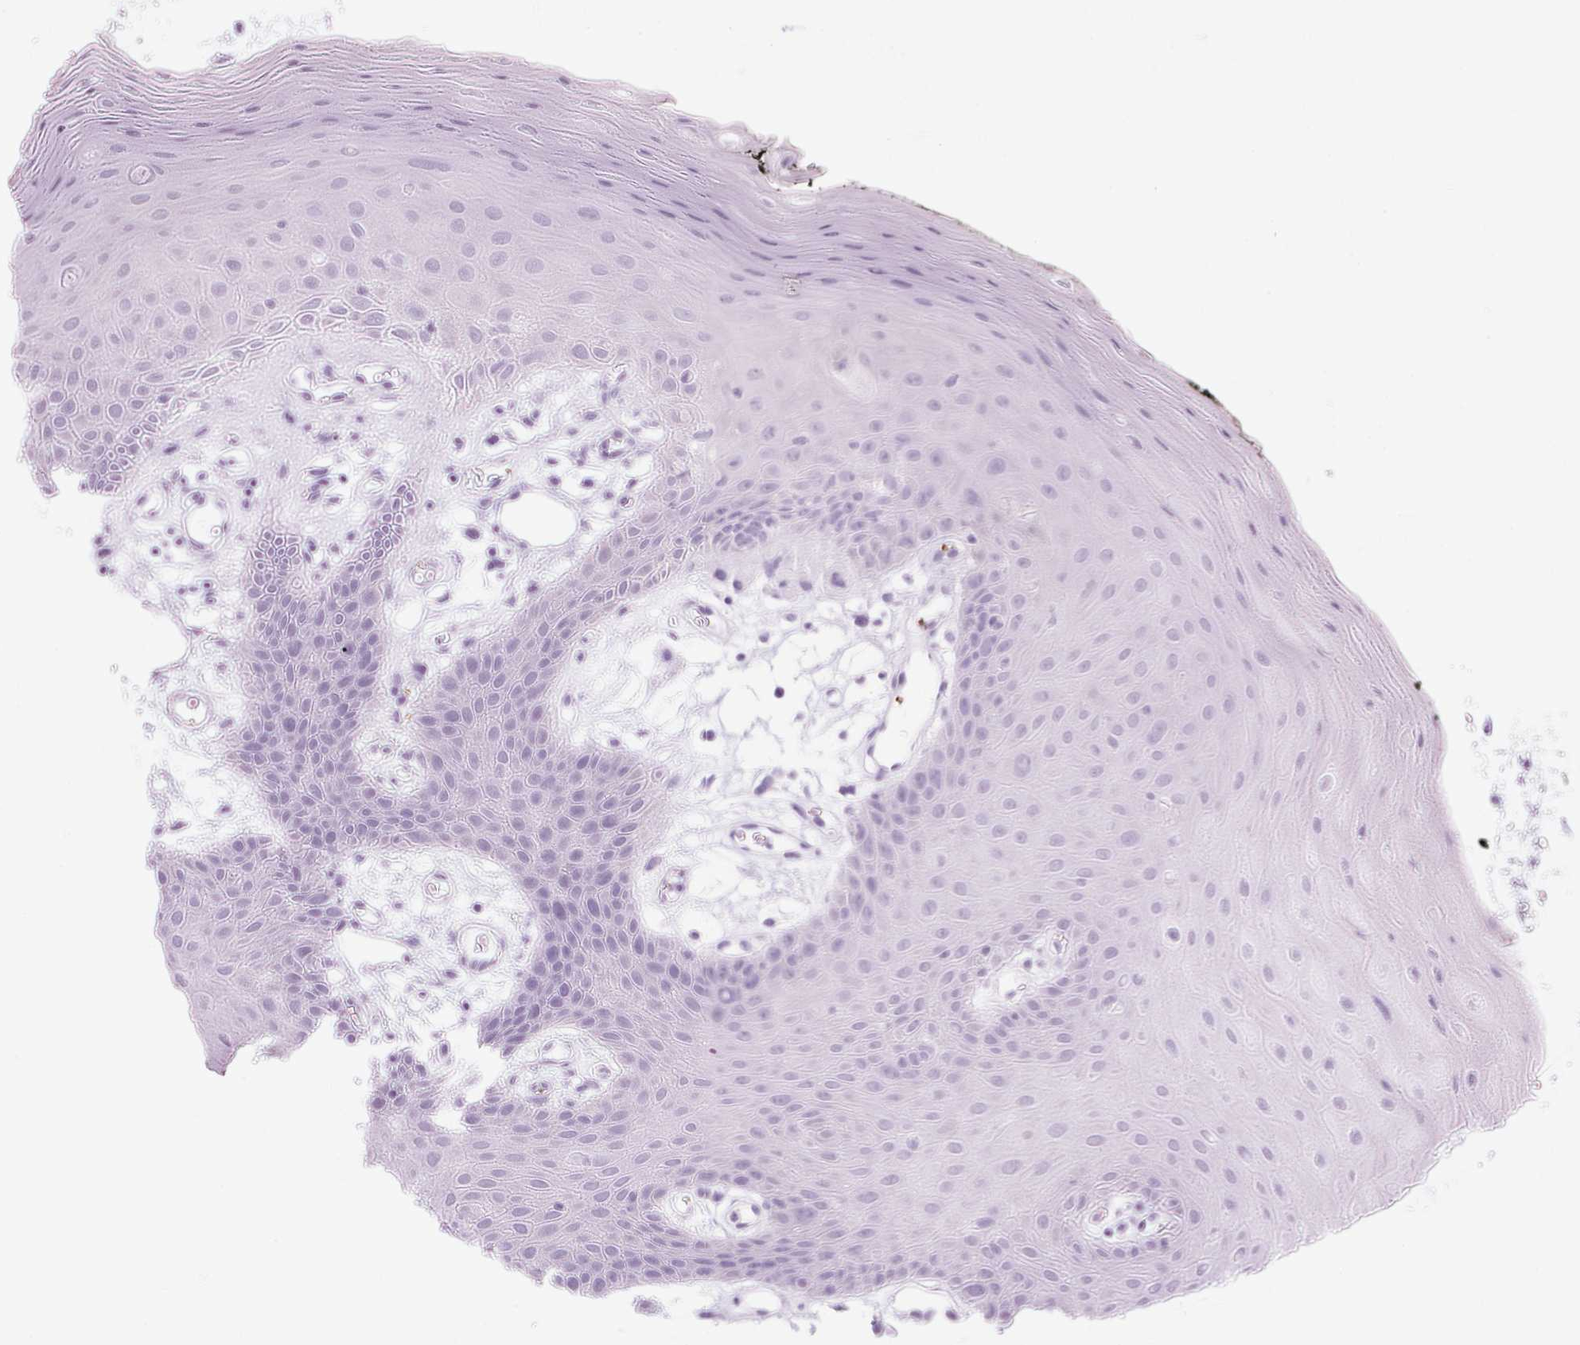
{"staining": {"intensity": "negative", "quantity": "none", "location": "none"}, "tissue": "oral mucosa", "cell_type": "Squamous epithelial cells", "image_type": "normal", "snomed": [{"axis": "morphology", "description": "Normal tissue, NOS"}, {"axis": "topography", "description": "Oral tissue"}], "caption": "Squamous epithelial cells are negative for brown protein staining in benign oral mucosa. Brightfield microscopy of immunohistochemistry (IHC) stained with DAB (3,3'-diaminobenzidine) (brown) and hematoxylin (blue), captured at high magnification.", "gene": "ENSG00000288796", "patient": {"sex": "female", "age": 59}}